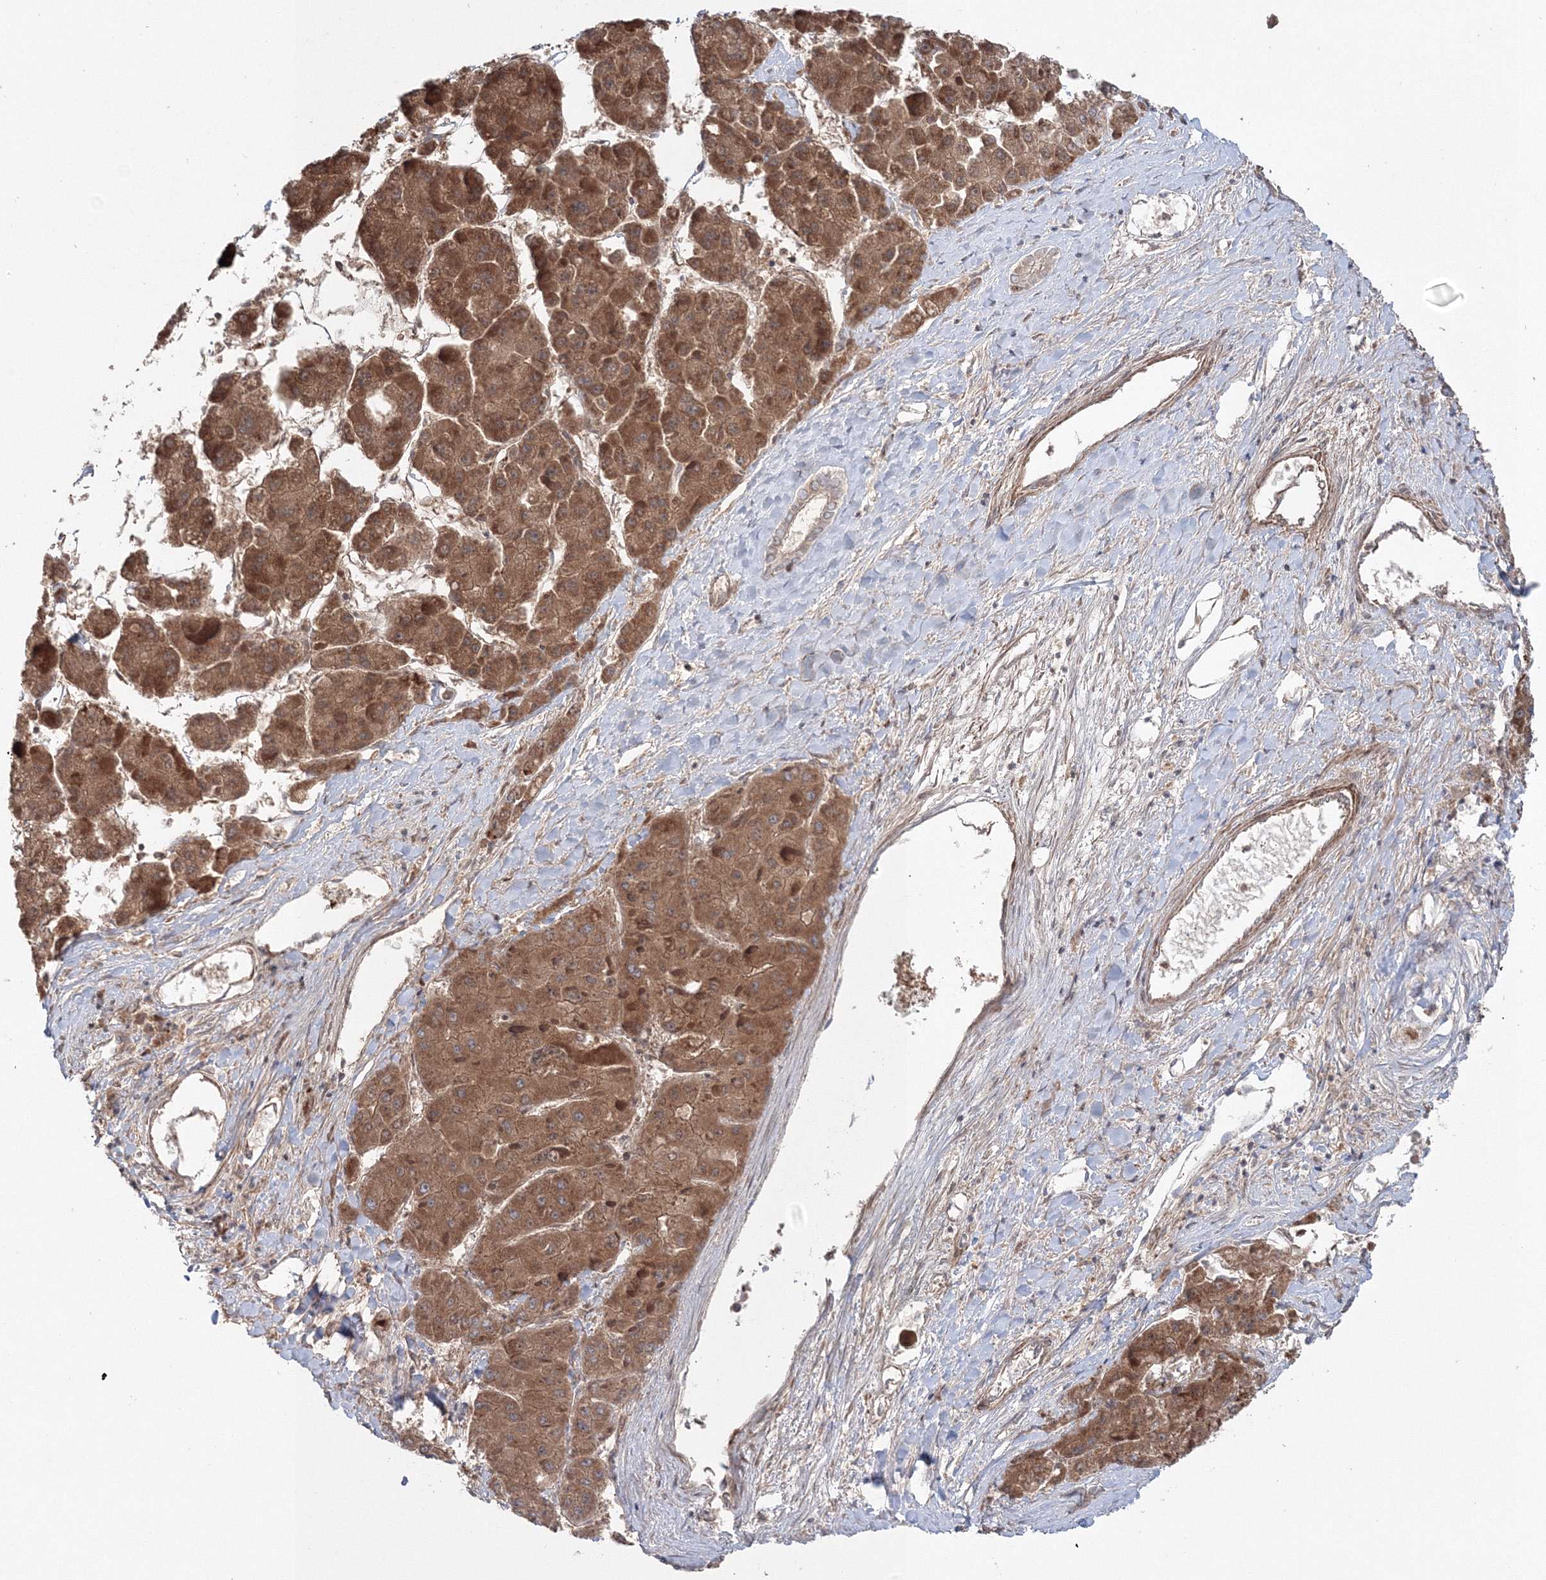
{"staining": {"intensity": "moderate", "quantity": ">75%", "location": "cytoplasmic/membranous"}, "tissue": "liver cancer", "cell_type": "Tumor cells", "image_type": "cancer", "snomed": [{"axis": "morphology", "description": "Carcinoma, Hepatocellular, NOS"}, {"axis": "topography", "description": "Liver"}], "caption": "Immunohistochemical staining of liver hepatocellular carcinoma reveals moderate cytoplasmic/membranous protein expression in about >75% of tumor cells.", "gene": "NOA1", "patient": {"sex": "female", "age": 73}}